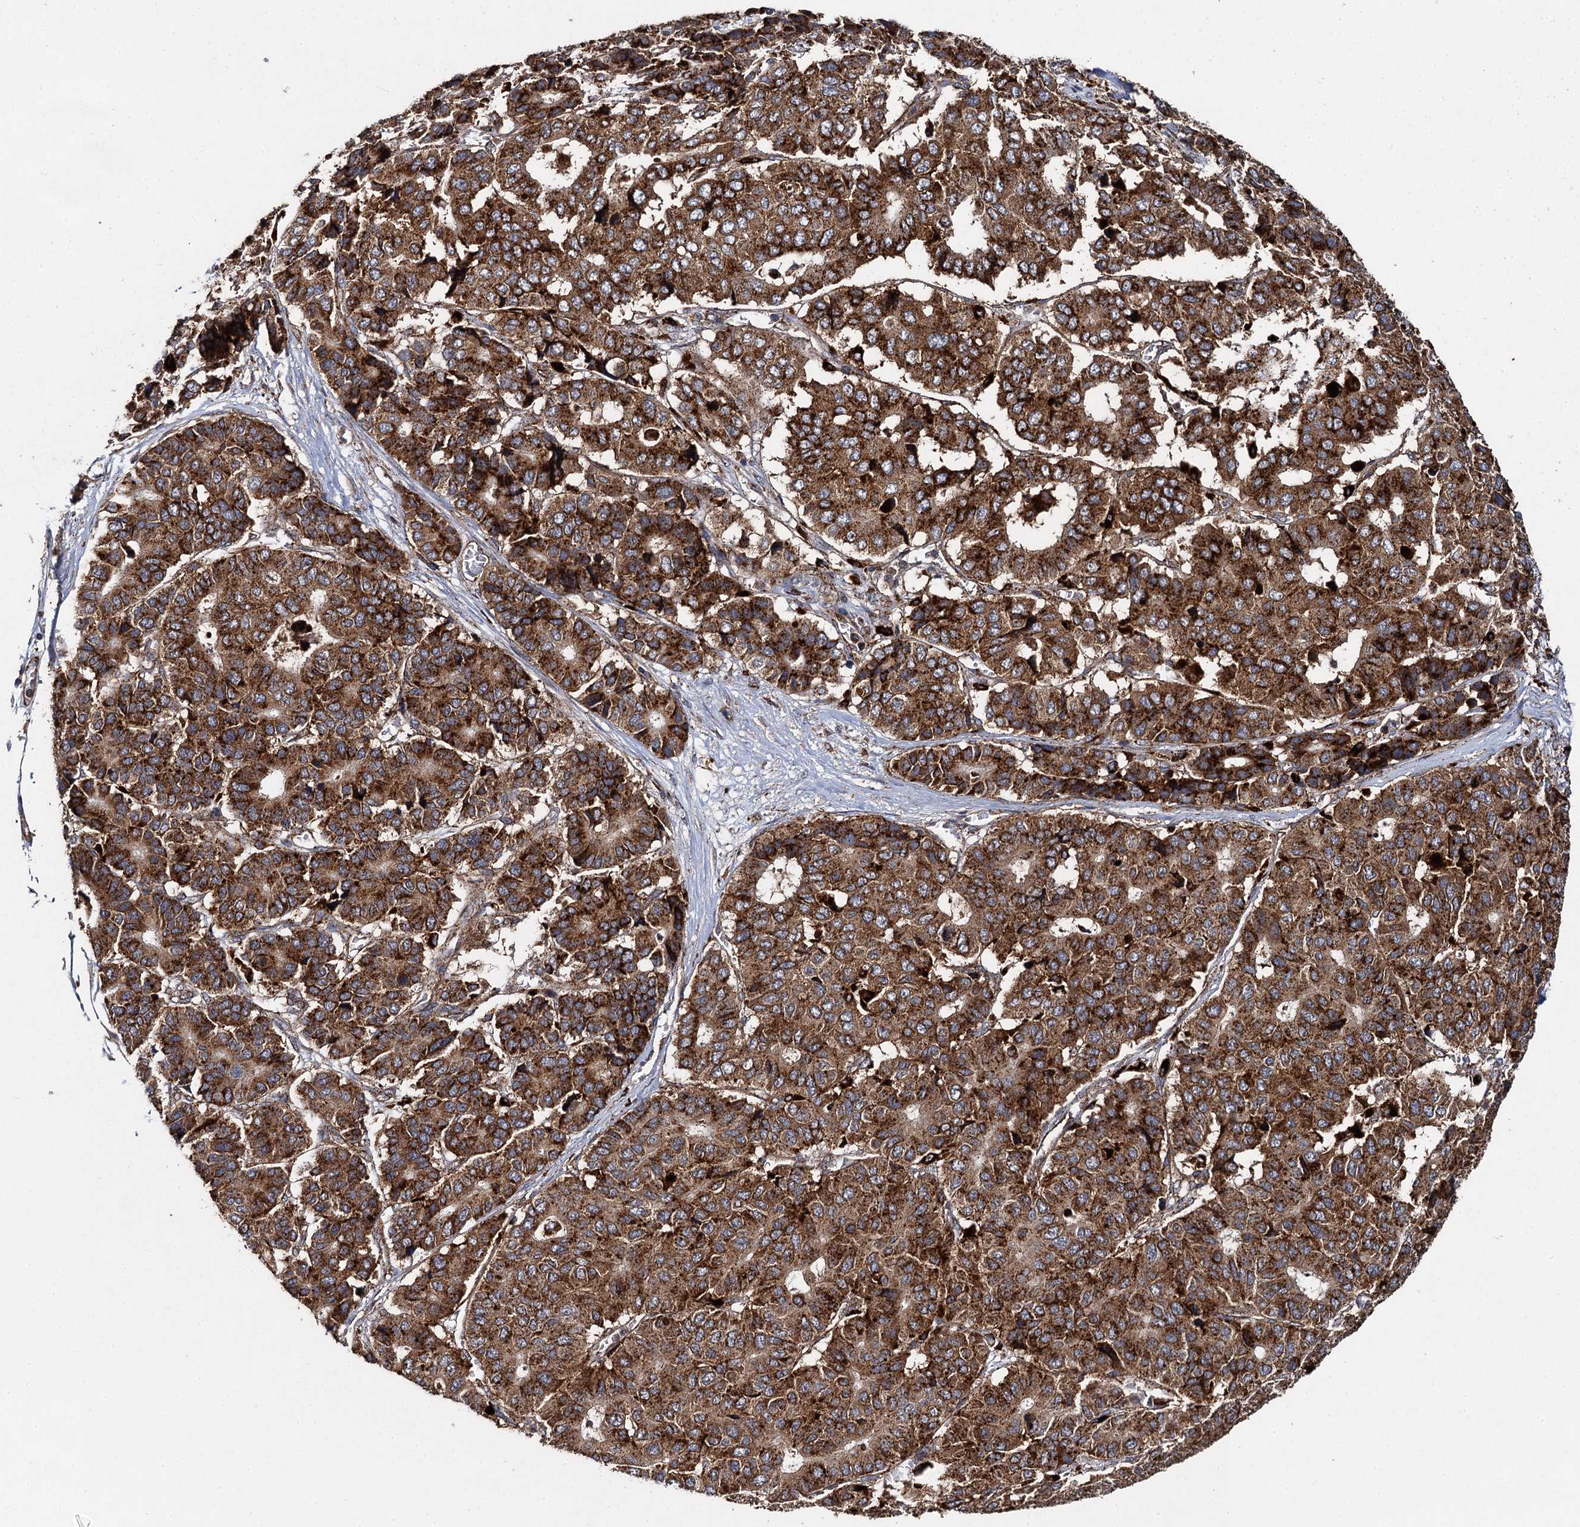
{"staining": {"intensity": "strong", "quantity": ">75%", "location": "cytoplasmic/membranous"}, "tissue": "pancreatic cancer", "cell_type": "Tumor cells", "image_type": "cancer", "snomed": [{"axis": "morphology", "description": "Adenocarcinoma, NOS"}, {"axis": "topography", "description": "Pancreas"}], "caption": "Strong cytoplasmic/membranous expression for a protein is appreciated in approximately >75% of tumor cells of pancreatic cancer using IHC.", "gene": "GBA1", "patient": {"sex": "male", "age": 50}}